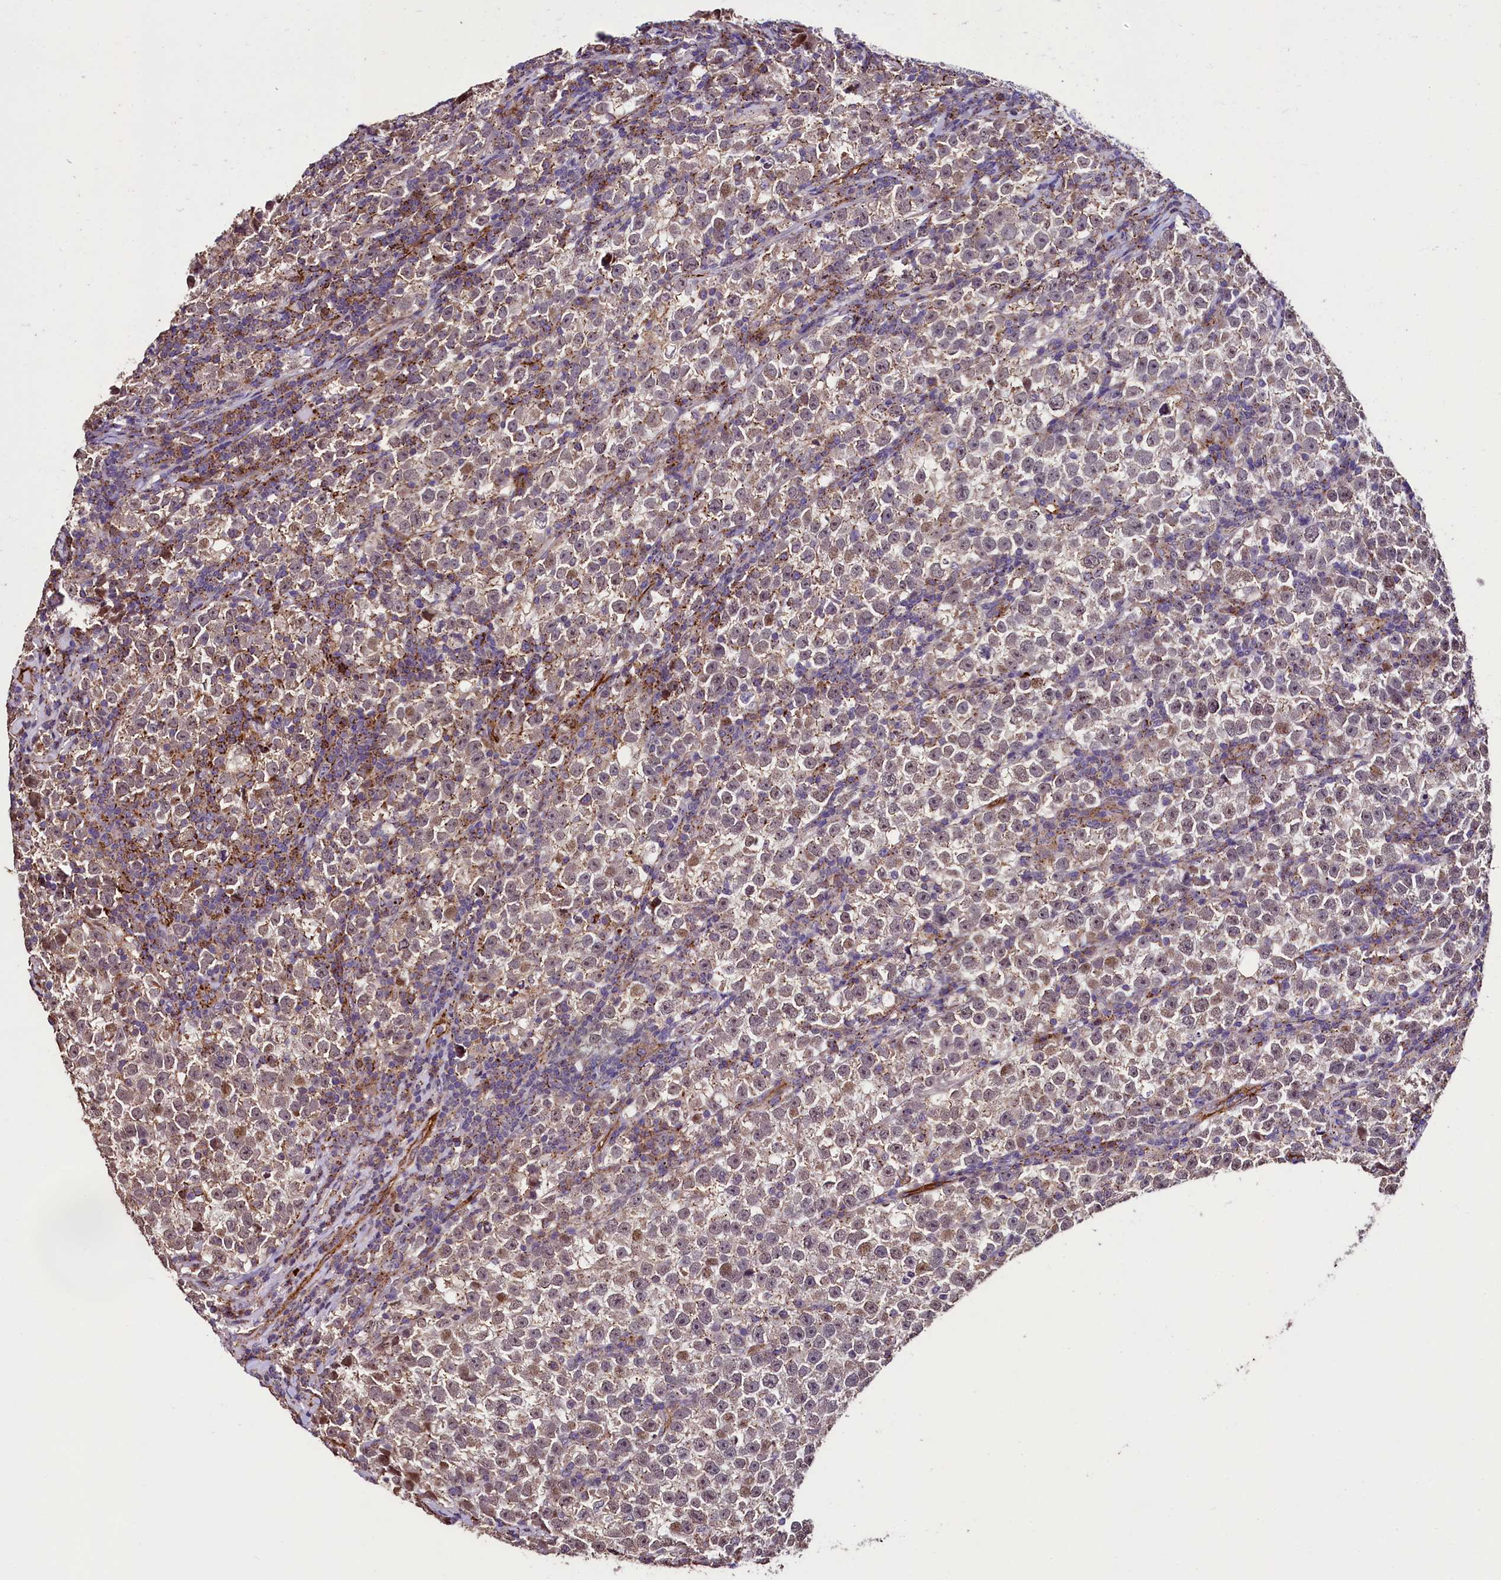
{"staining": {"intensity": "weak", "quantity": "25%-75%", "location": "cytoplasmic/membranous,nuclear"}, "tissue": "testis cancer", "cell_type": "Tumor cells", "image_type": "cancer", "snomed": [{"axis": "morphology", "description": "Normal tissue, NOS"}, {"axis": "morphology", "description": "Seminoma, NOS"}, {"axis": "topography", "description": "Testis"}], "caption": "This is an image of IHC staining of testis cancer (seminoma), which shows weak expression in the cytoplasmic/membranous and nuclear of tumor cells.", "gene": "PALM", "patient": {"sex": "male", "age": 43}}